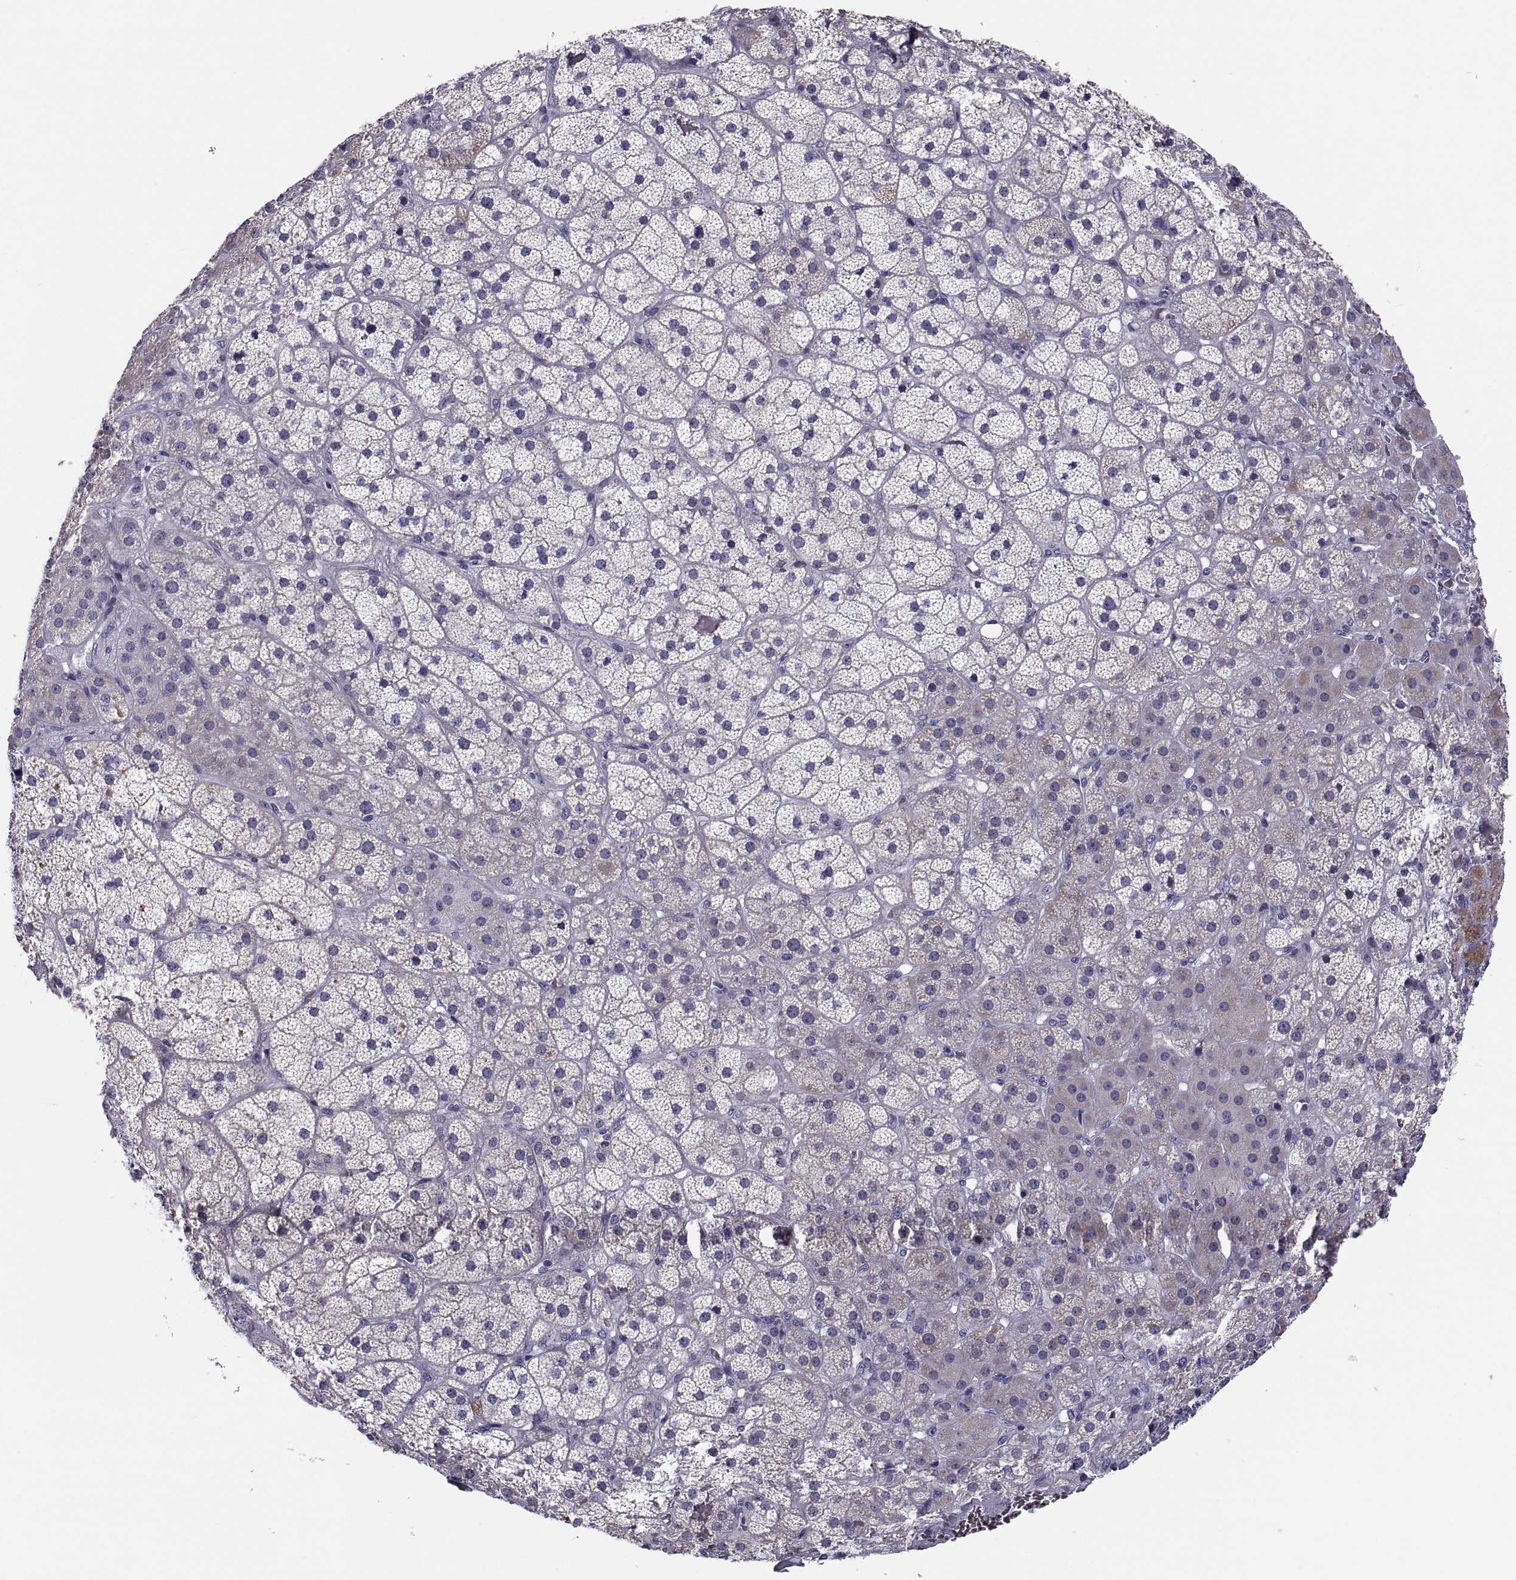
{"staining": {"intensity": "moderate", "quantity": "<25%", "location": "cytoplasmic/membranous"}, "tissue": "adrenal gland", "cell_type": "Glandular cells", "image_type": "normal", "snomed": [{"axis": "morphology", "description": "Normal tissue, NOS"}, {"axis": "topography", "description": "Adrenal gland"}], "caption": "Immunohistochemical staining of normal adrenal gland reveals moderate cytoplasmic/membranous protein staining in about <25% of glandular cells. (Stains: DAB in brown, nuclei in blue, Microscopy: brightfield microscopy at high magnification).", "gene": "PDZRN4", "patient": {"sex": "male", "age": 57}}